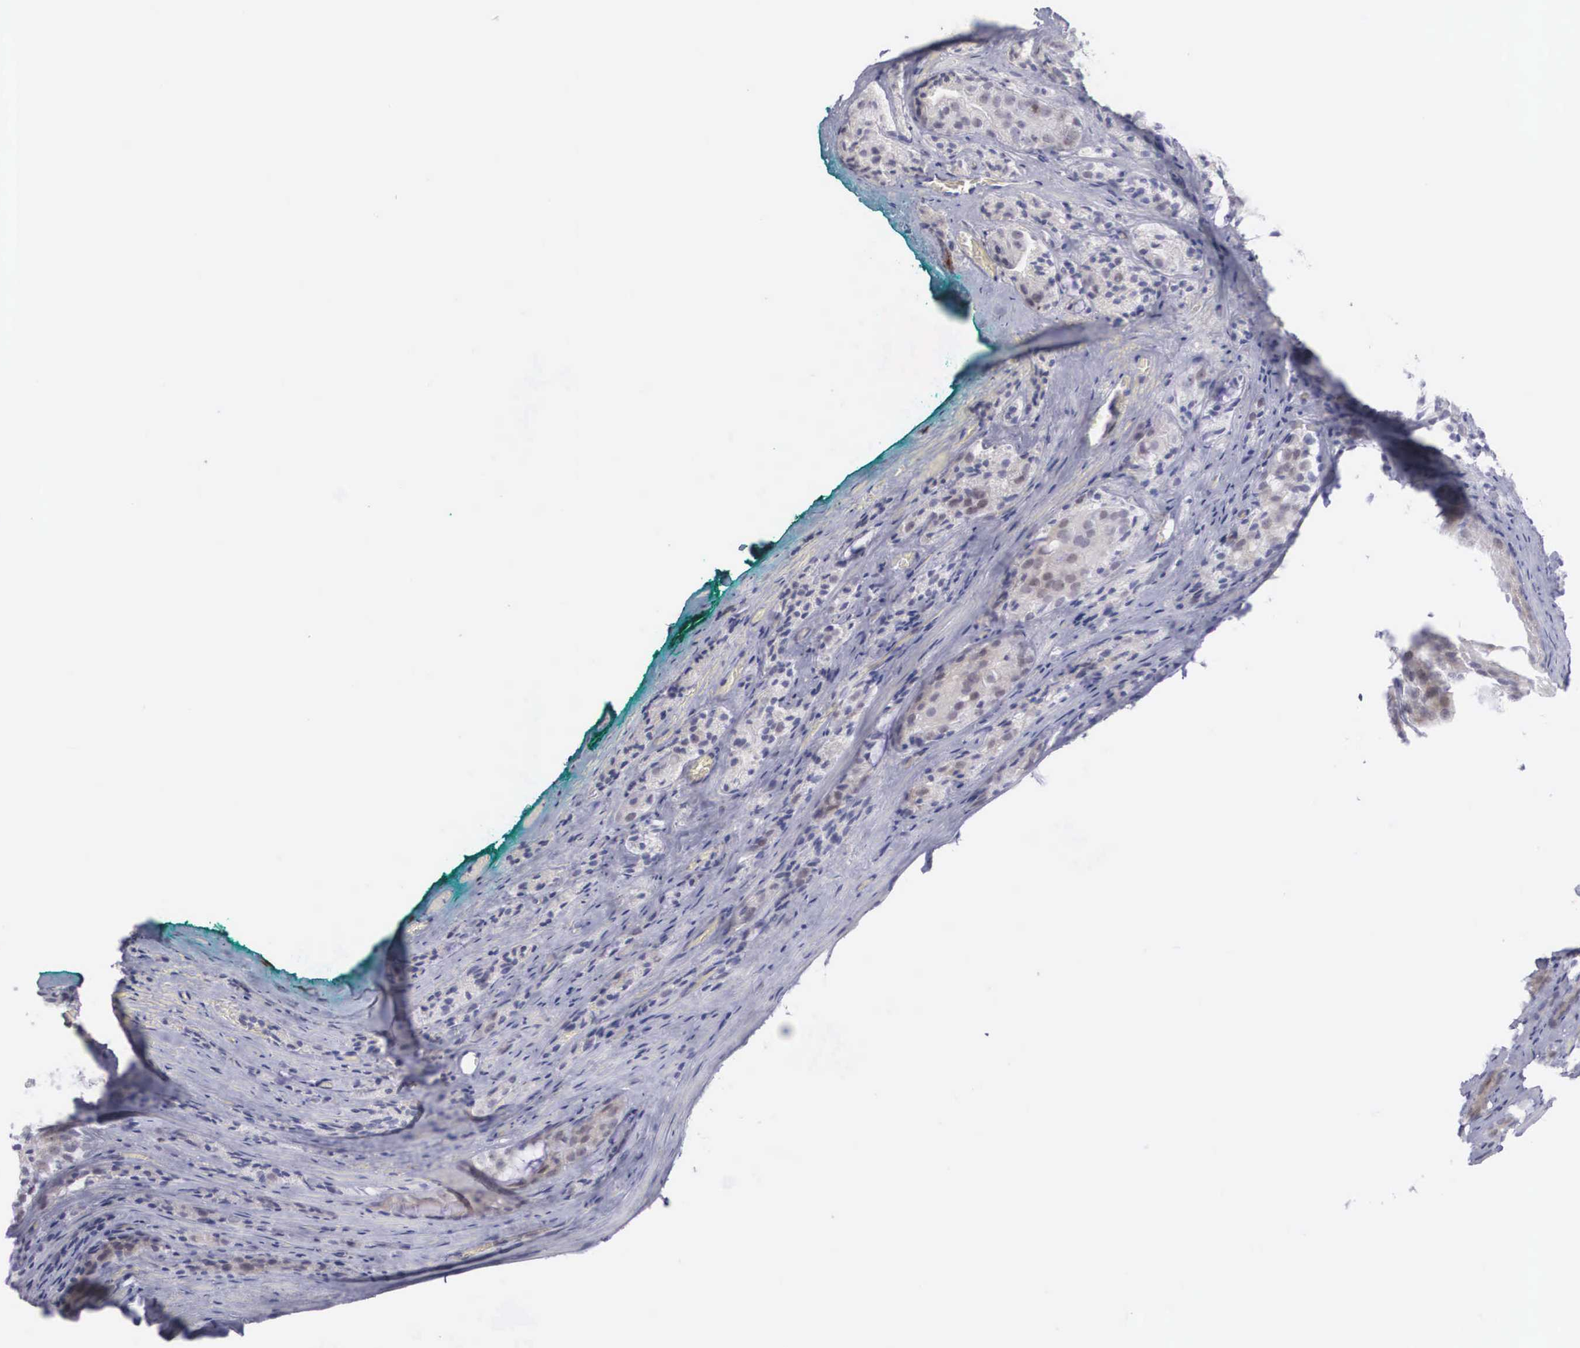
{"staining": {"intensity": "weak", "quantity": "25%-75%", "location": "cytoplasmic/membranous,nuclear"}, "tissue": "prostate cancer", "cell_type": "Tumor cells", "image_type": "cancer", "snomed": [{"axis": "morphology", "description": "Adenocarcinoma, Medium grade"}, {"axis": "topography", "description": "Prostate"}], "caption": "Protein positivity by immunohistochemistry (IHC) demonstrates weak cytoplasmic/membranous and nuclear expression in about 25%-75% of tumor cells in prostate medium-grade adenocarcinoma.", "gene": "RBPJ", "patient": {"sex": "male", "age": 60}}